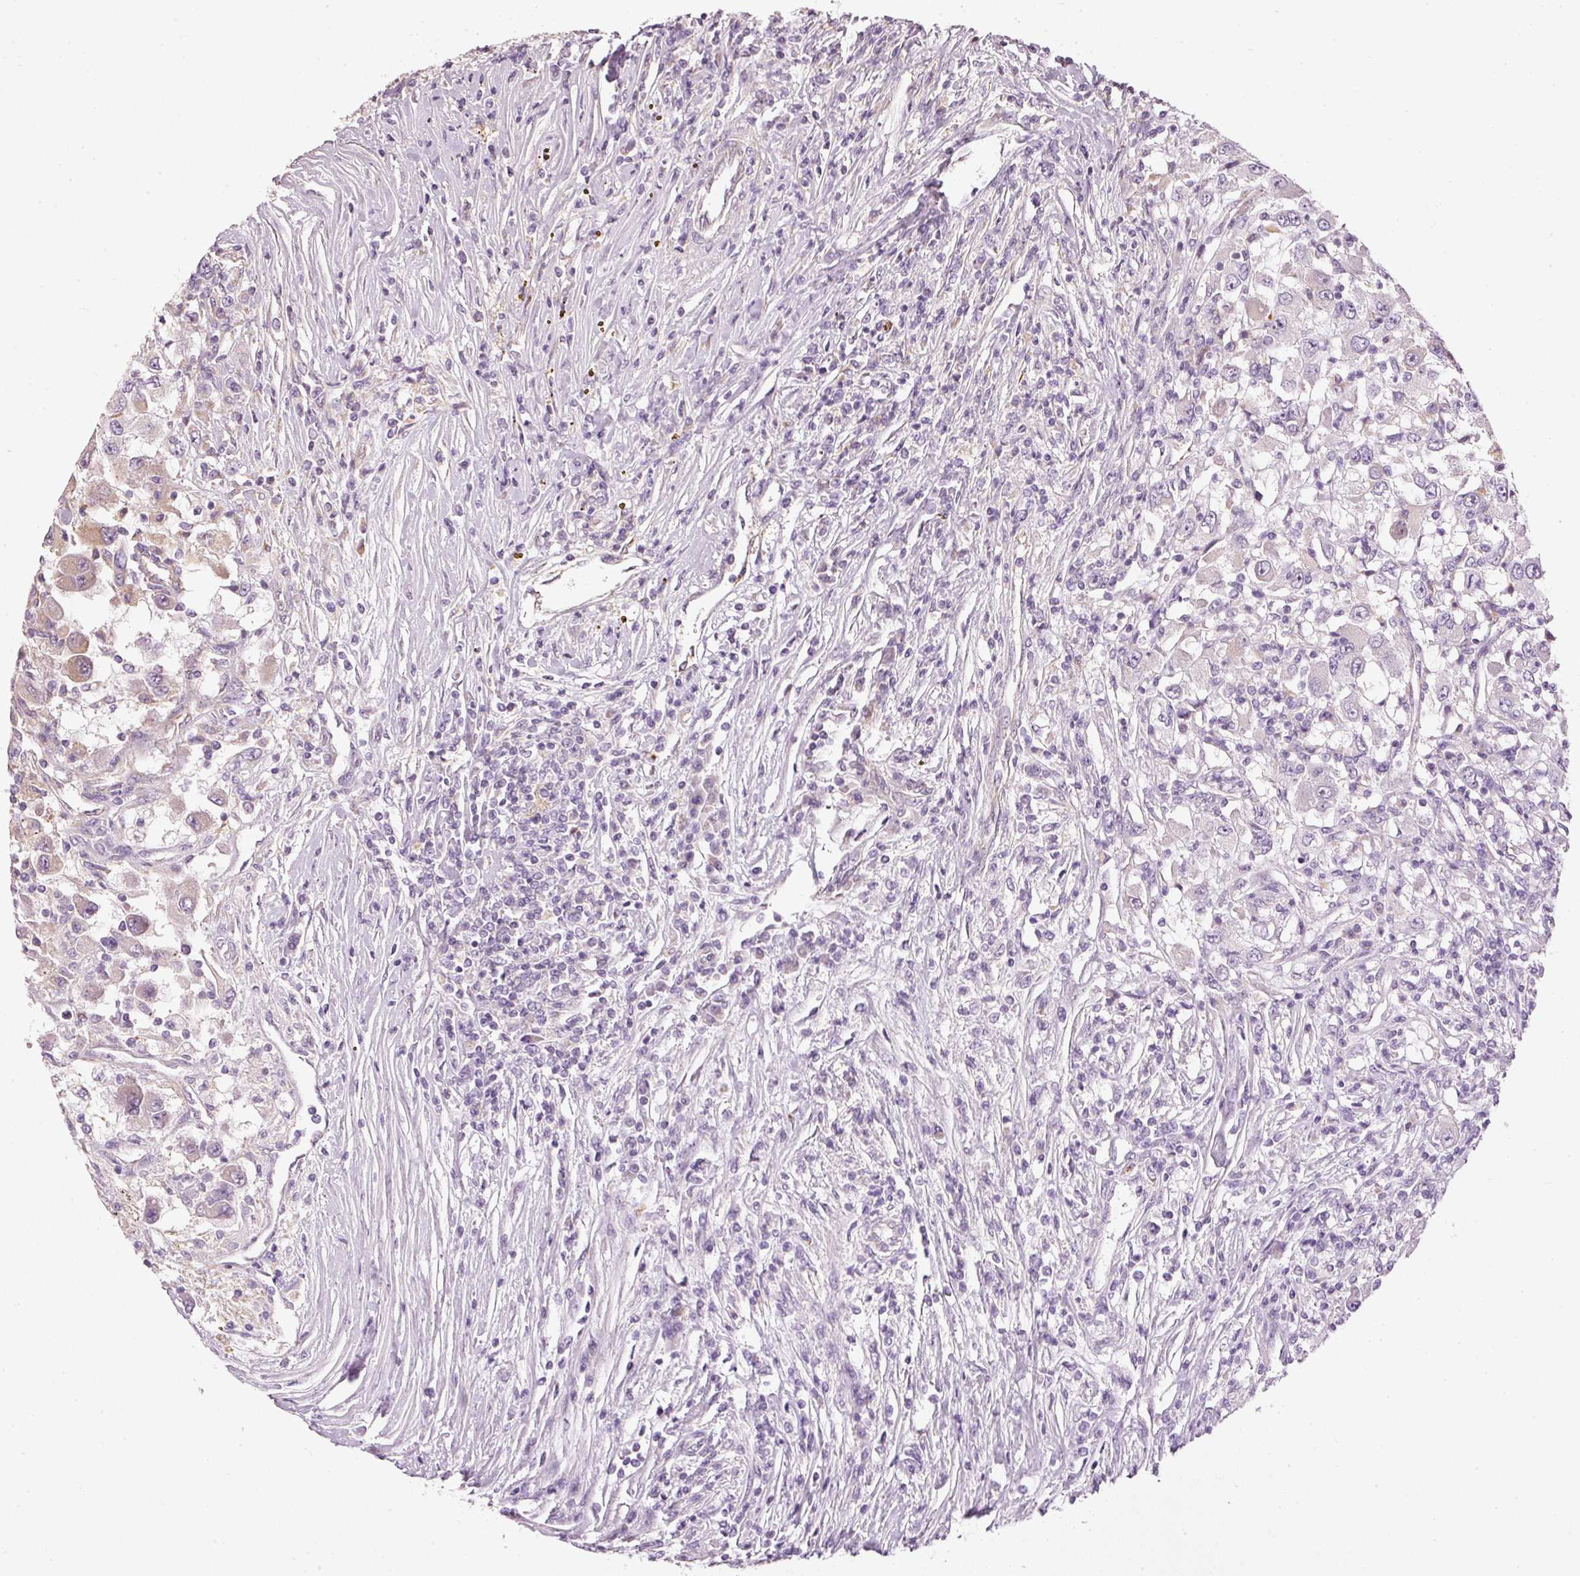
{"staining": {"intensity": "weak", "quantity": "<25%", "location": "cytoplasmic/membranous"}, "tissue": "renal cancer", "cell_type": "Tumor cells", "image_type": "cancer", "snomed": [{"axis": "morphology", "description": "Adenocarcinoma, NOS"}, {"axis": "topography", "description": "Kidney"}], "caption": "This is an immunohistochemistry image of adenocarcinoma (renal). There is no positivity in tumor cells.", "gene": "MTHFD1L", "patient": {"sex": "female", "age": 67}}